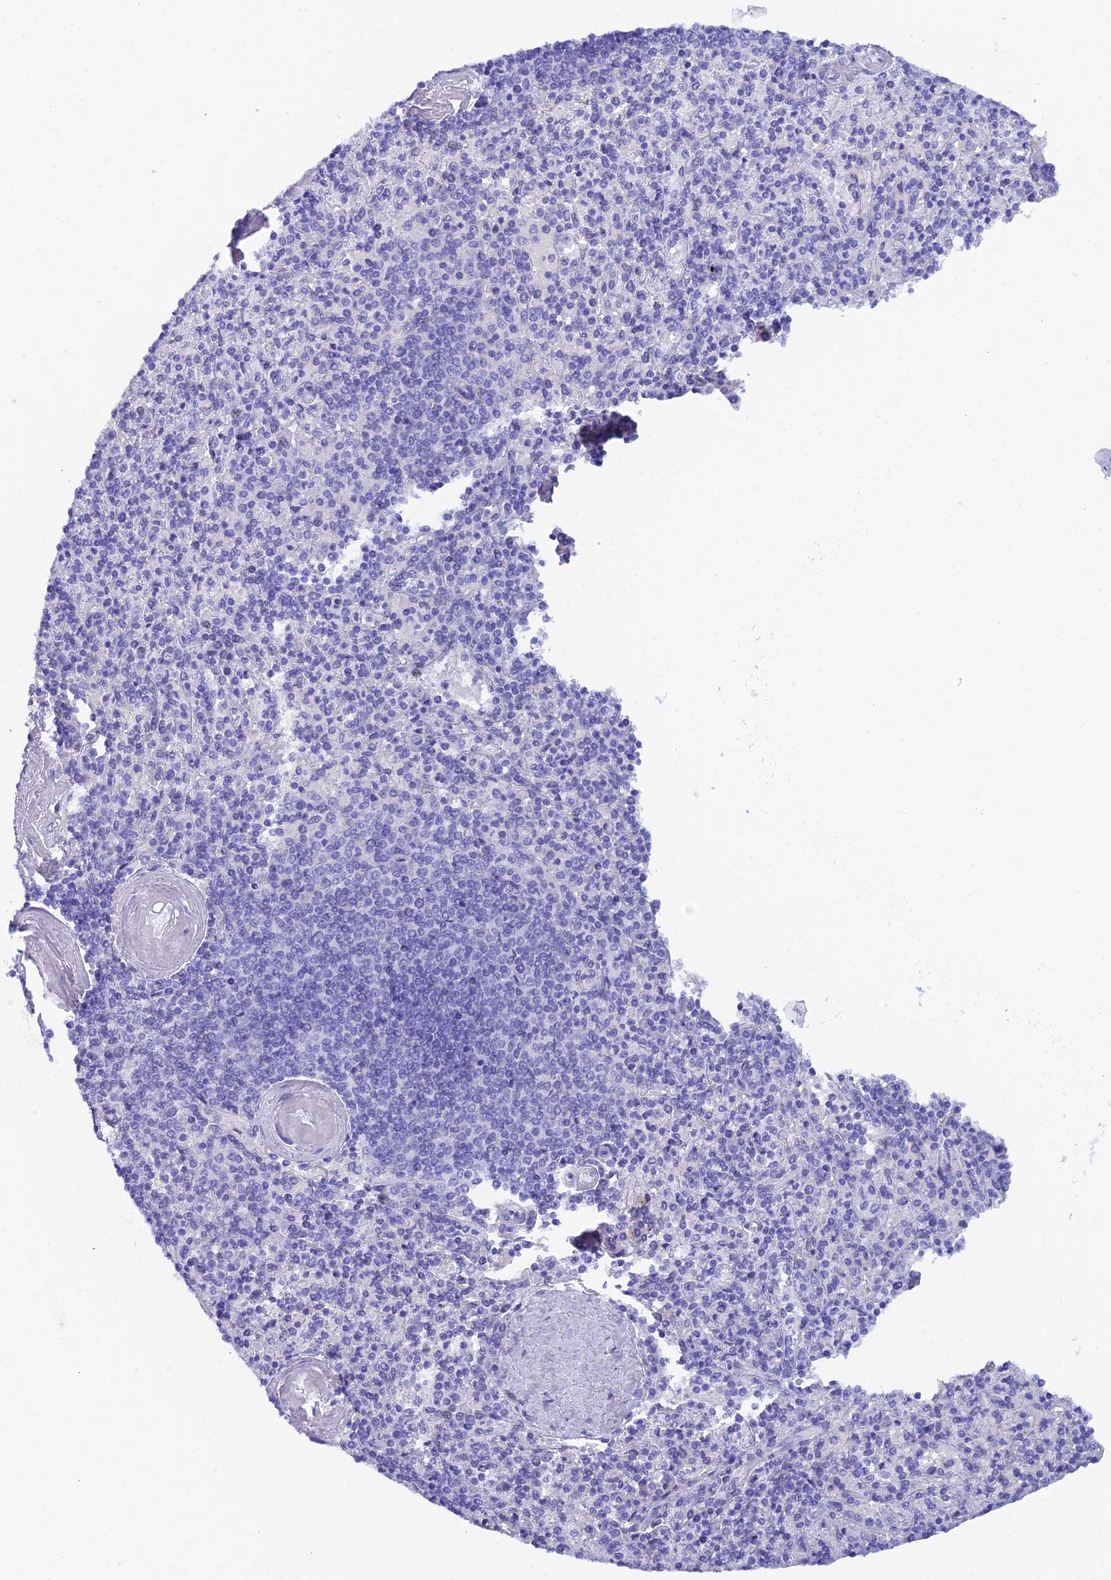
{"staining": {"intensity": "negative", "quantity": "none", "location": "none"}, "tissue": "spleen", "cell_type": "Cells in red pulp", "image_type": "normal", "snomed": [{"axis": "morphology", "description": "Normal tissue, NOS"}, {"axis": "topography", "description": "Spleen"}], "caption": "Immunohistochemistry (IHC) of unremarkable human spleen reveals no staining in cells in red pulp. (DAB (3,3'-diaminobenzidine) IHC visualized using brightfield microscopy, high magnification).", "gene": "REG1A", "patient": {"sex": "male", "age": 82}}